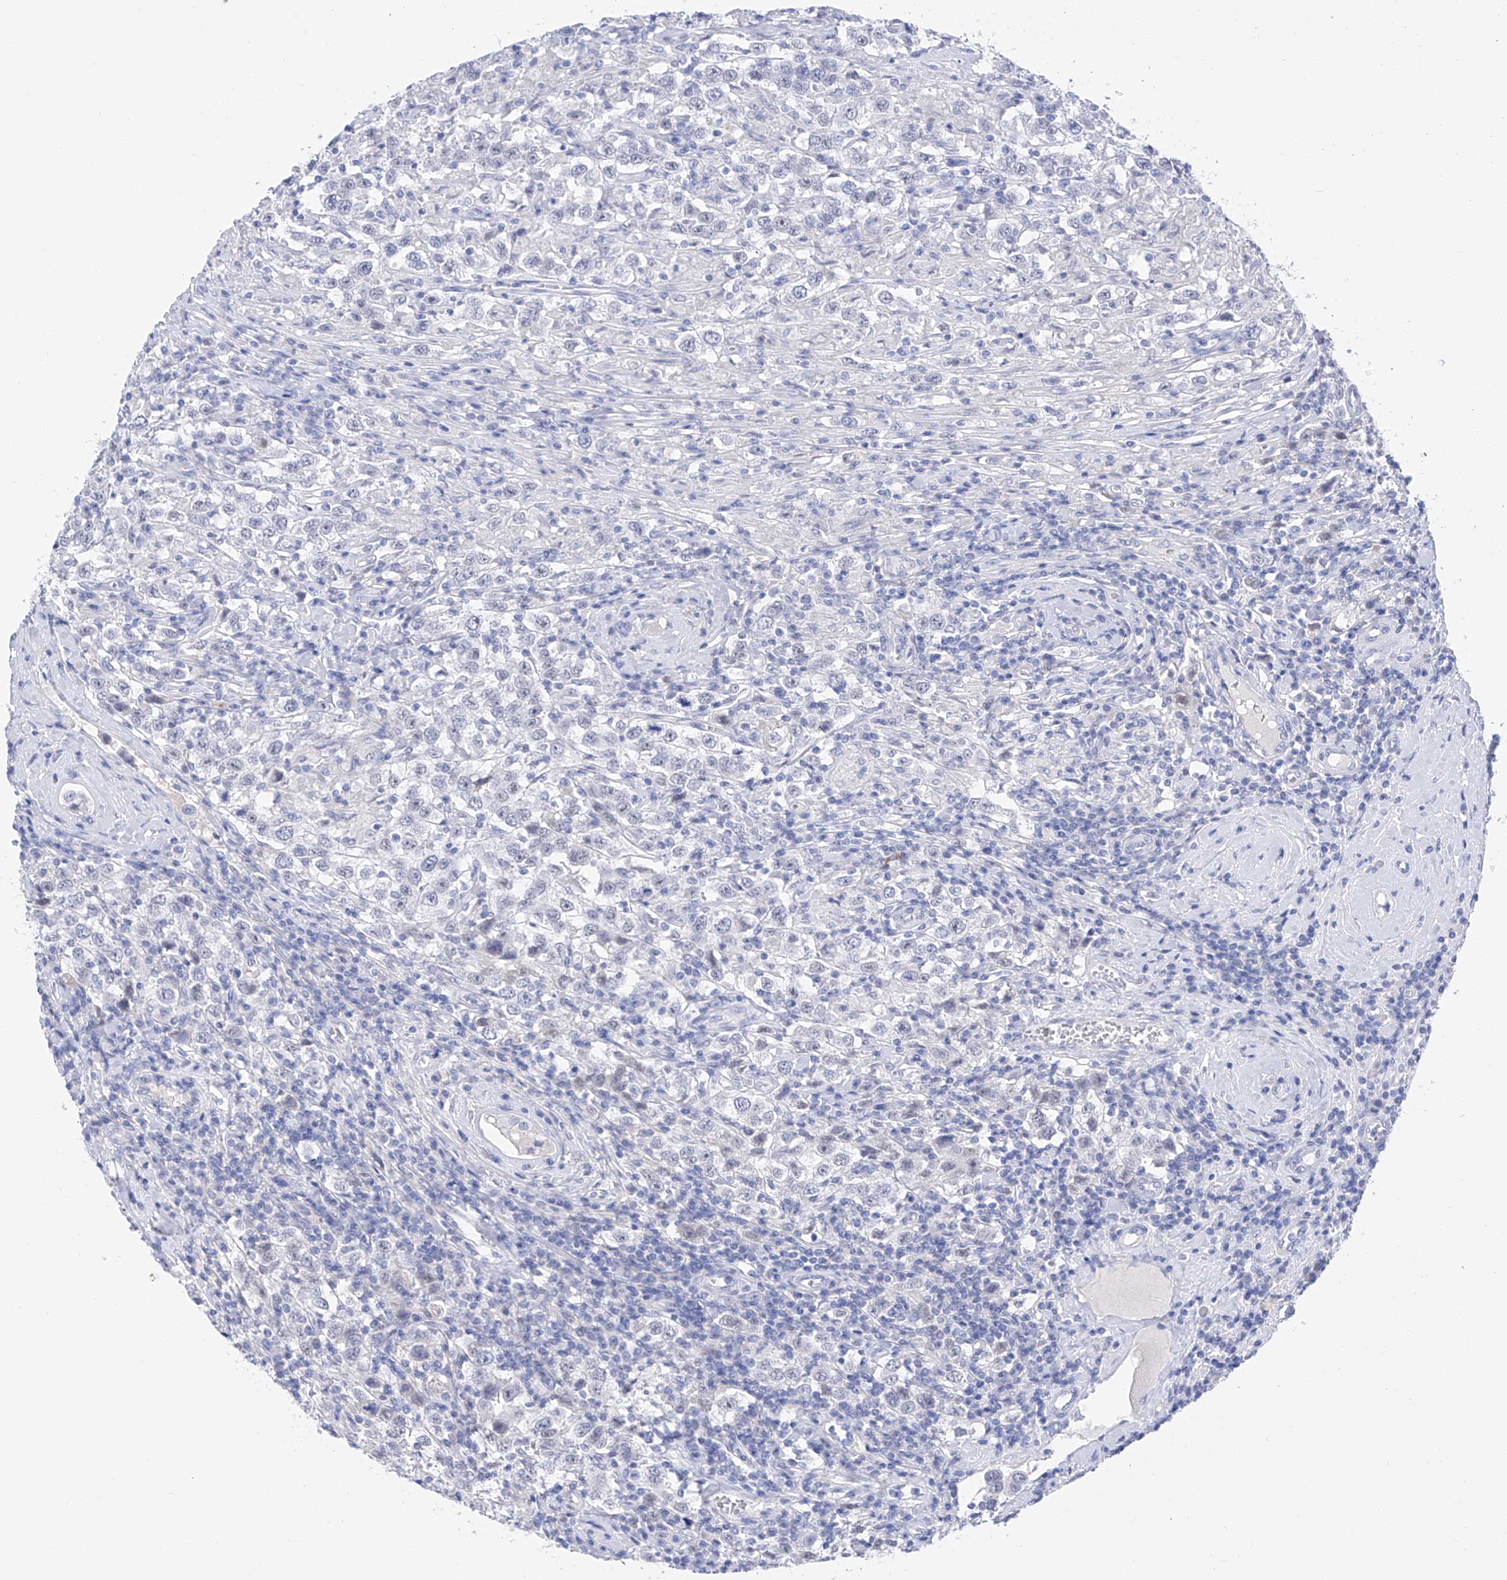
{"staining": {"intensity": "negative", "quantity": "none", "location": "none"}, "tissue": "testis cancer", "cell_type": "Tumor cells", "image_type": "cancer", "snomed": [{"axis": "morphology", "description": "Seminoma, NOS"}, {"axis": "topography", "description": "Testis"}], "caption": "Protein analysis of testis seminoma reveals no significant expression in tumor cells. (DAB IHC with hematoxylin counter stain).", "gene": "FLG", "patient": {"sex": "male", "age": 41}}